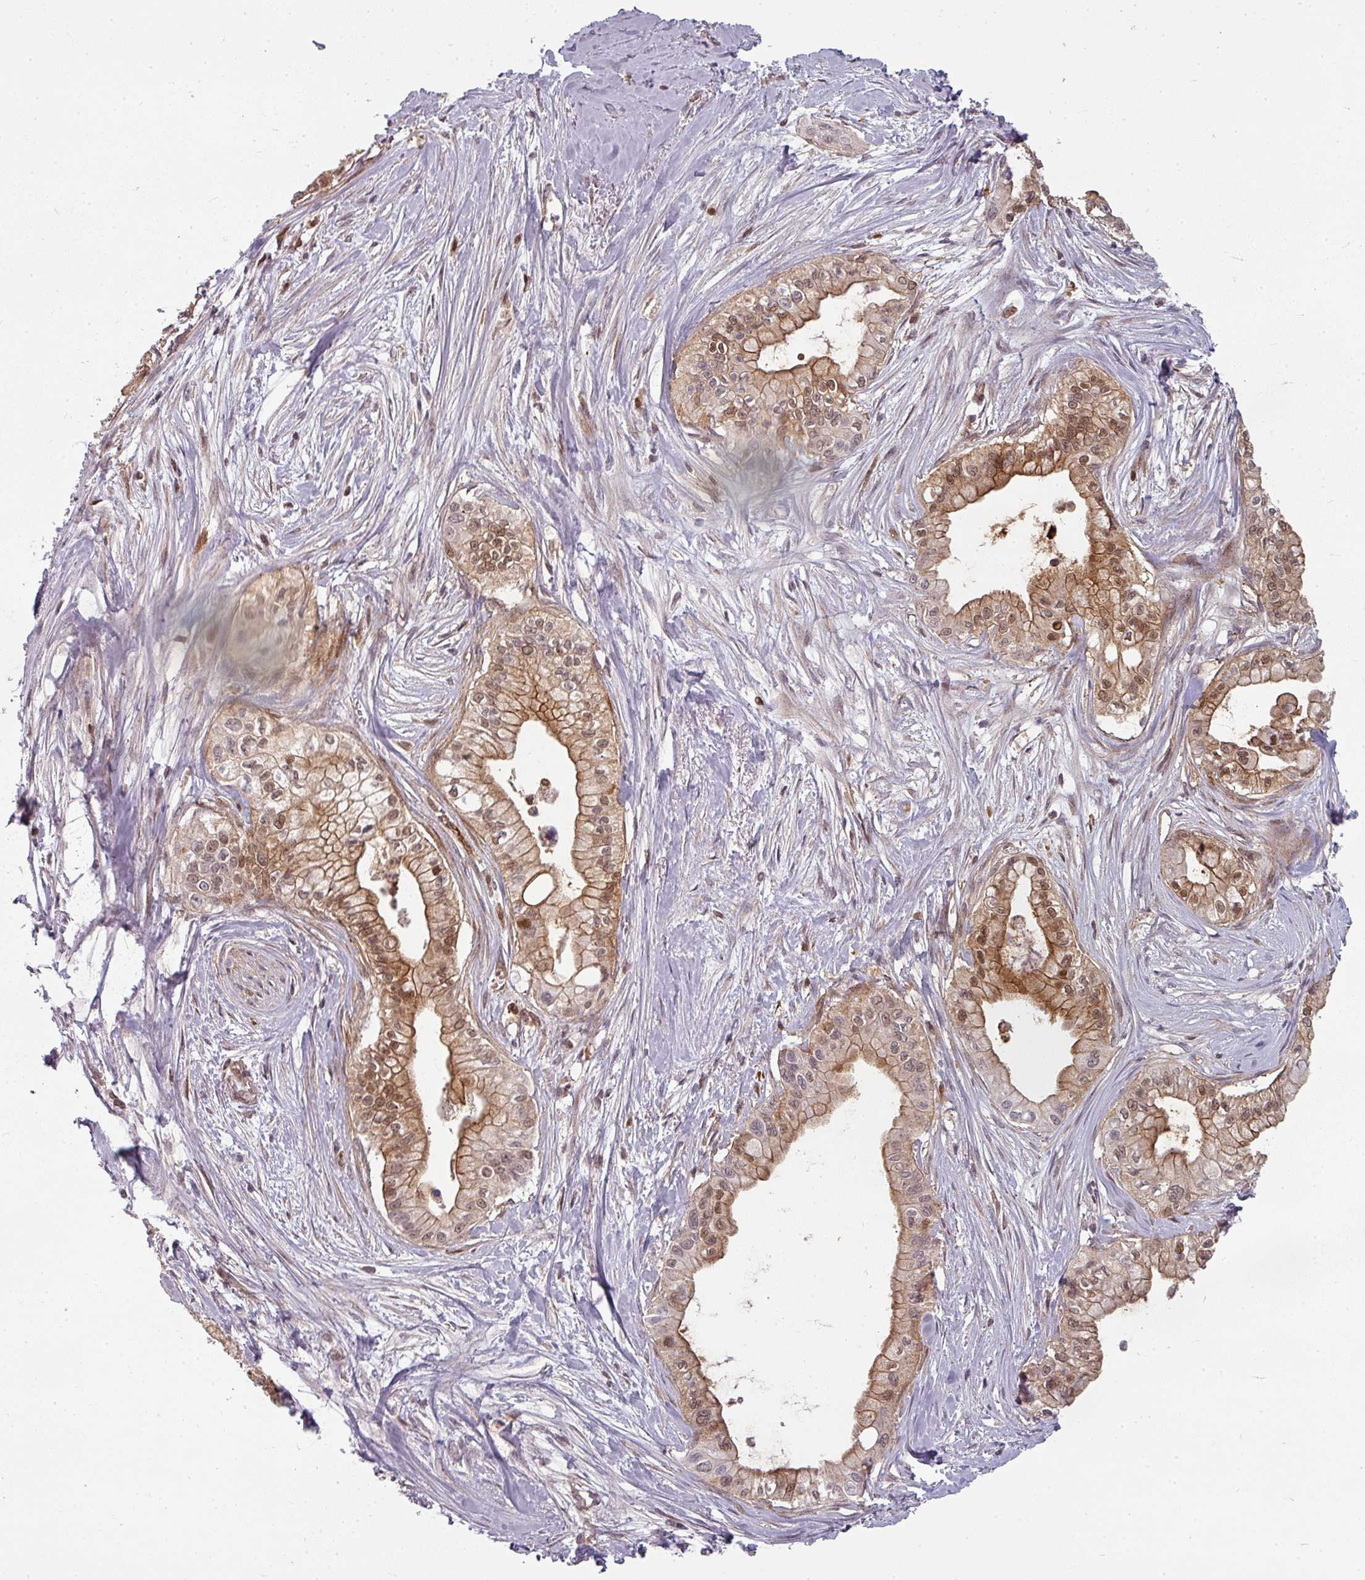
{"staining": {"intensity": "moderate", "quantity": ">75%", "location": "cytoplasmic/membranous,nuclear"}, "tissue": "pancreatic cancer", "cell_type": "Tumor cells", "image_type": "cancer", "snomed": [{"axis": "morphology", "description": "Adenocarcinoma, NOS"}, {"axis": "topography", "description": "Pancreas"}], "caption": "Pancreatic cancer tissue demonstrates moderate cytoplasmic/membranous and nuclear staining in about >75% of tumor cells, visualized by immunohistochemistry.", "gene": "CLIC1", "patient": {"sex": "male", "age": 78}}